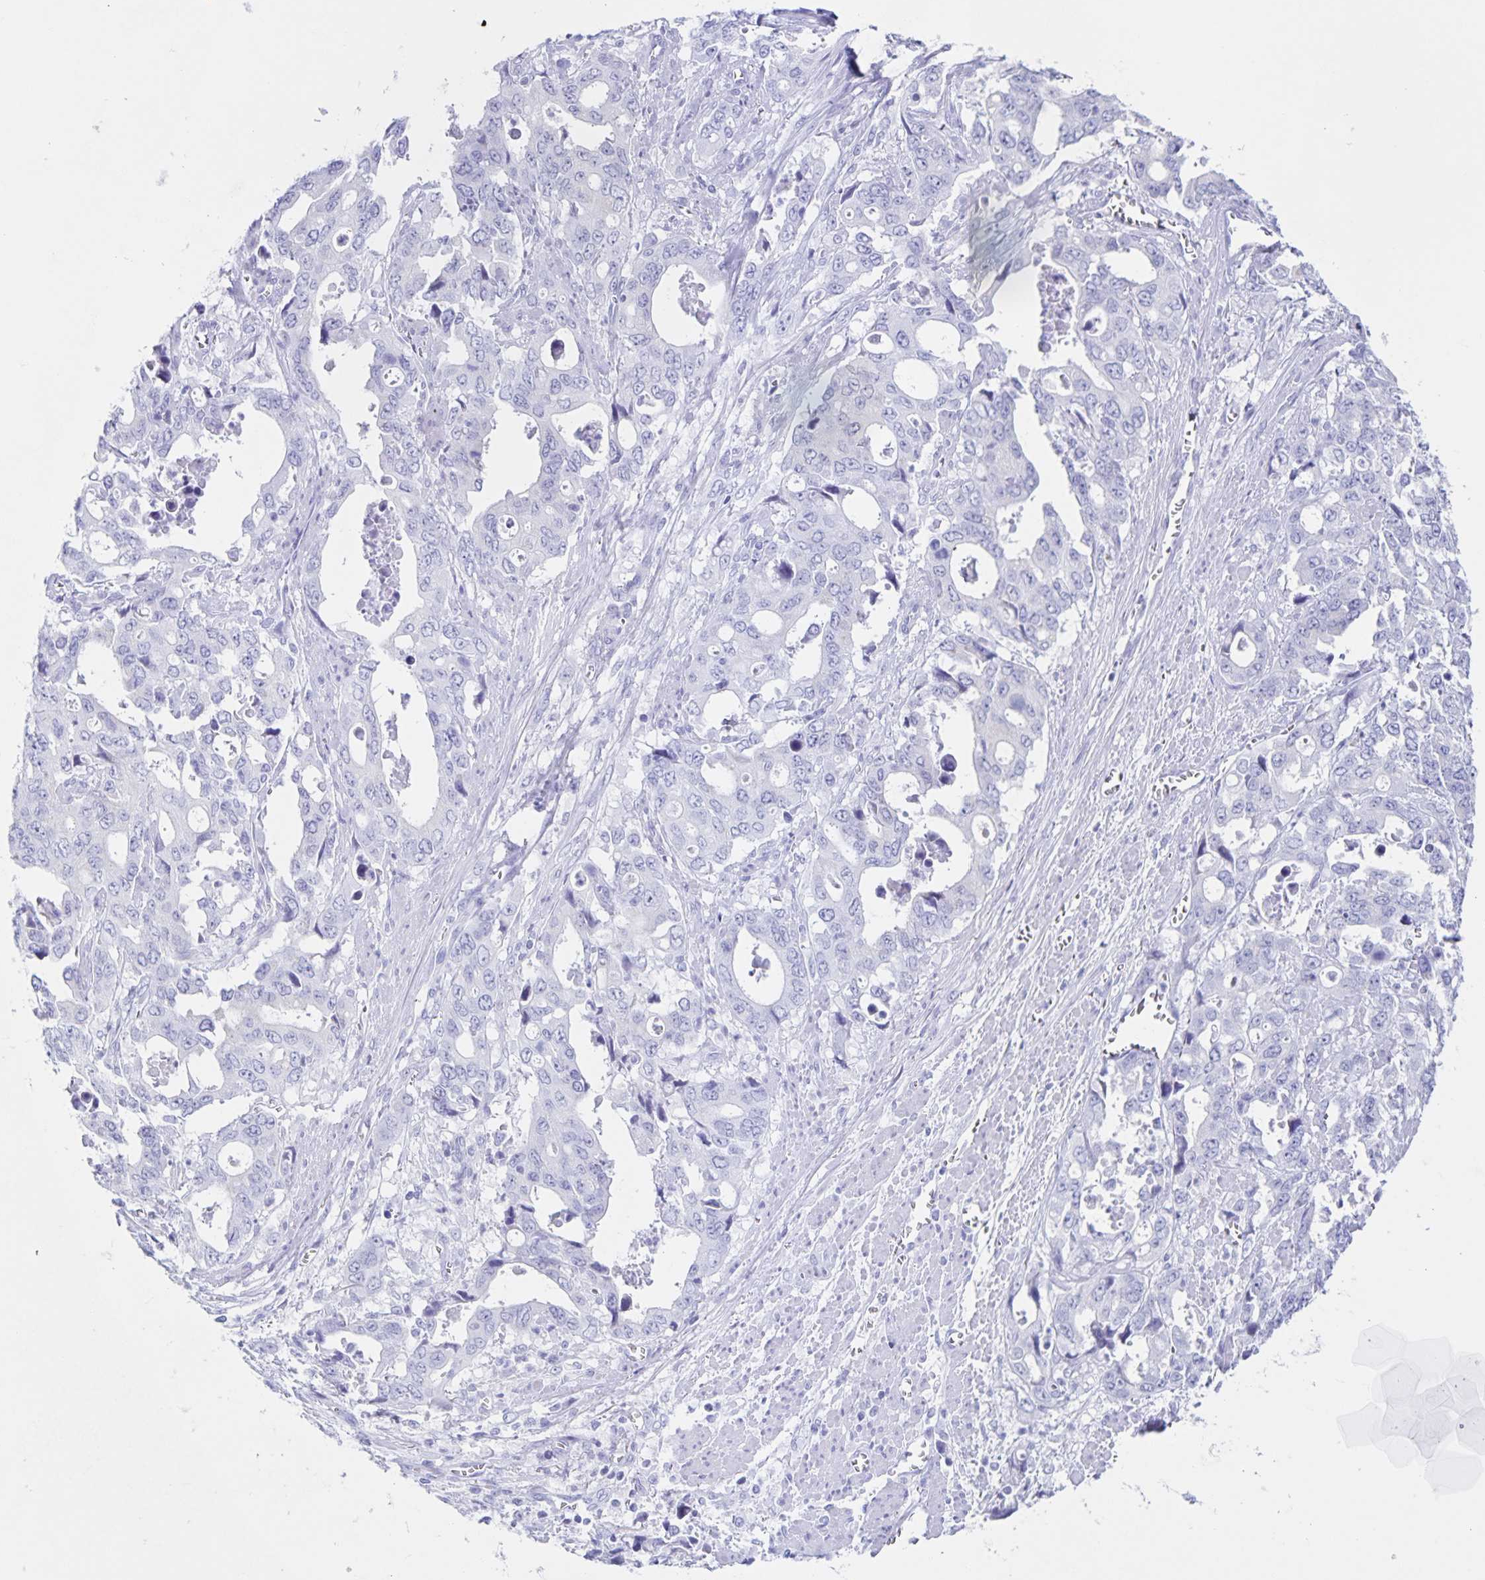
{"staining": {"intensity": "negative", "quantity": "none", "location": "none"}, "tissue": "stomach cancer", "cell_type": "Tumor cells", "image_type": "cancer", "snomed": [{"axis": "morphology", "description": "Adenocarcinoma, NOS"}, {"axis": "topography", "description": "Stomach, upper"}], "caption": "An image of human stomach adenocarcinoma is negative for staining in tumor cells. Nuclei are stained in blue.", "gene": "C12orf56", "patient": {"sex": "male", "age": 74}}